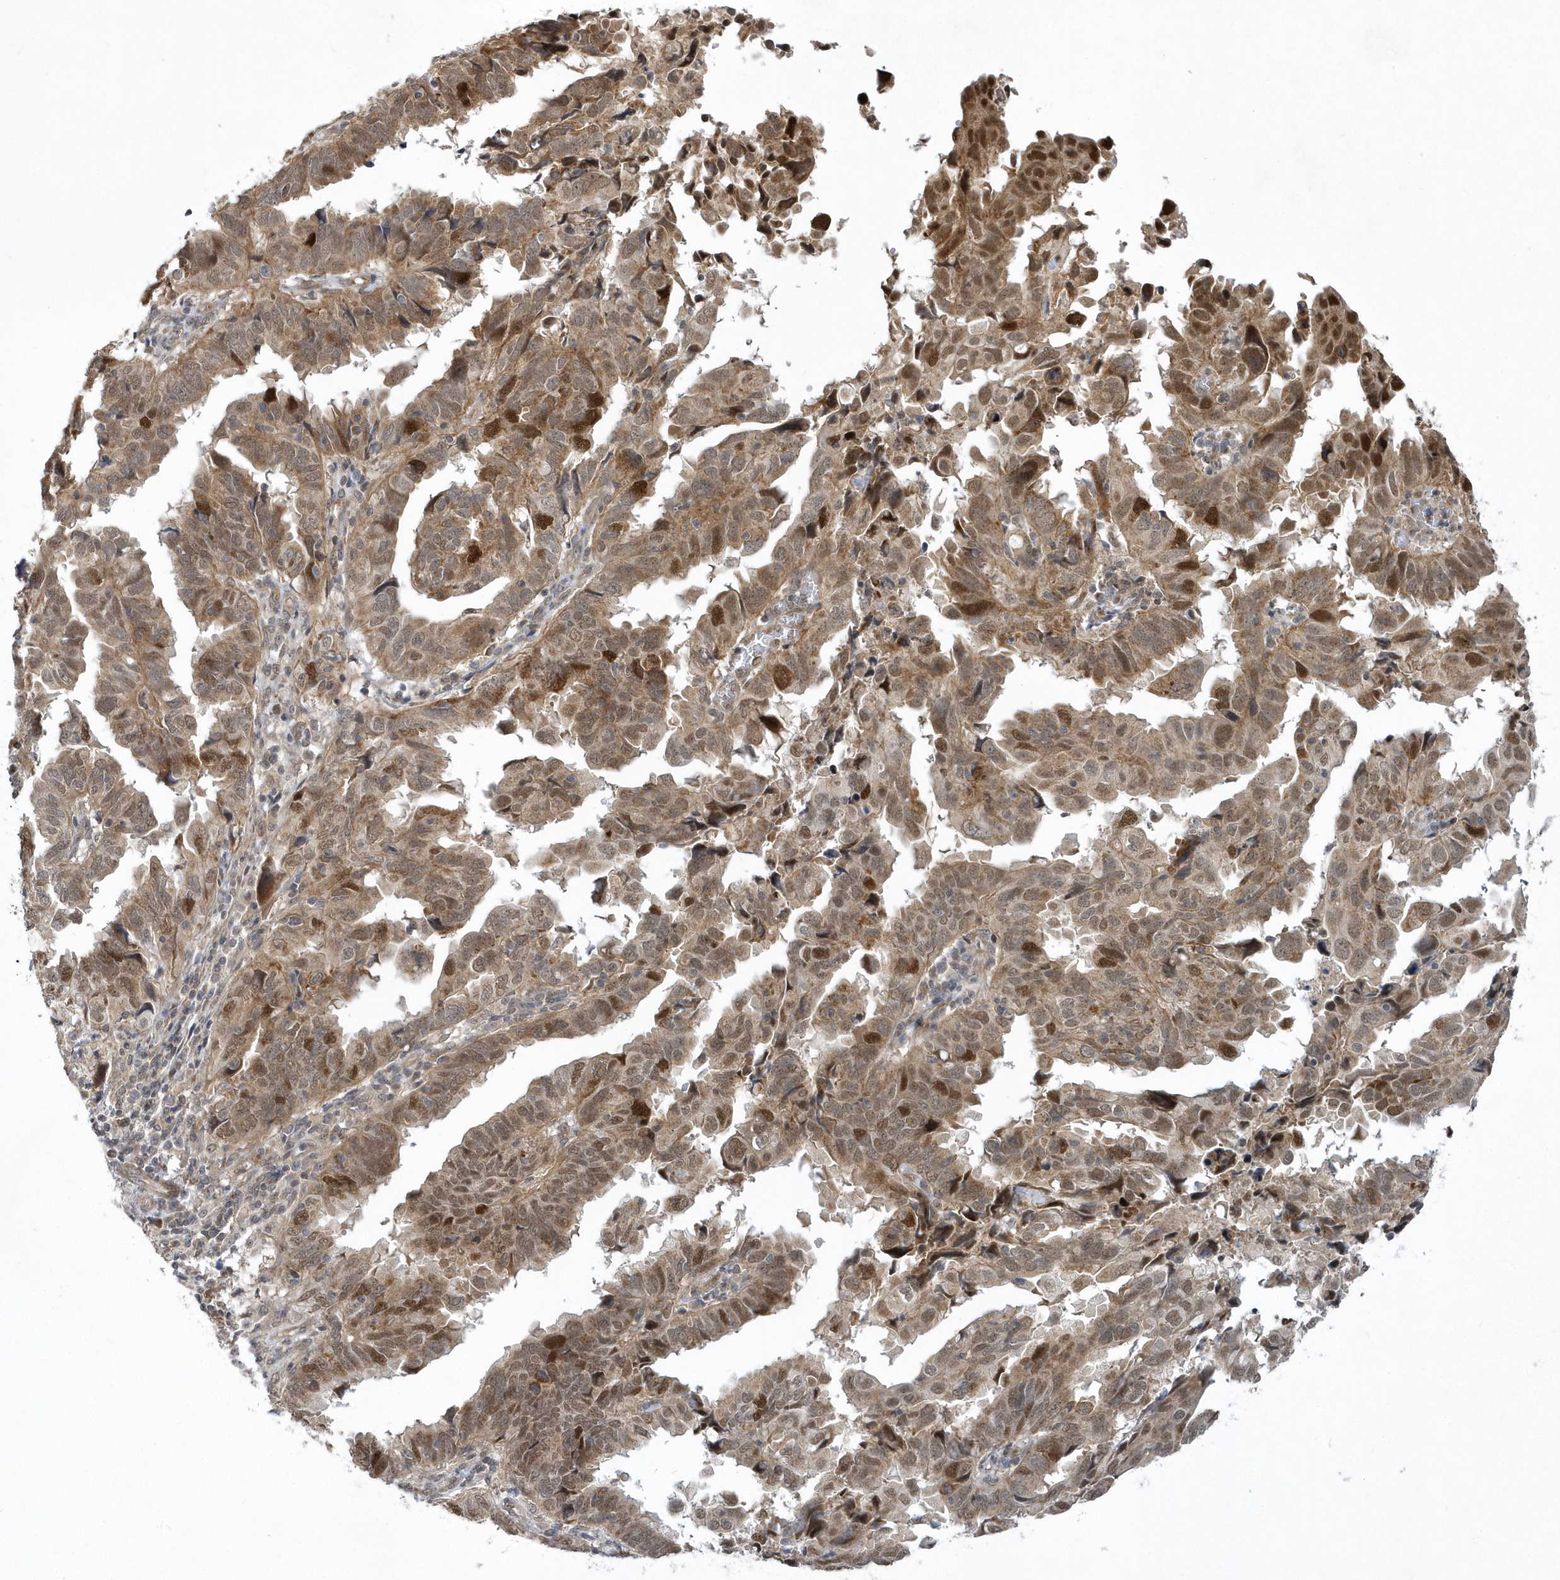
{"staining": {"intensity": "moderate", "quantity": ">75%", "location": "cytoplasmic/membranous,nuclear"}, "tissue": "endometrial cancer", "cell_type": "Tumor cells", "image_type": "cancer", "snomed": [{"axis": "morphology", "description": "Adenocarcinoma, NOS"}, {"axis": "topography", "description": "Uterus"}], "caption": "Endometrial cancer (adenocarcinoma) stained with a brown dye displays moderate cytoplasmic/membranous and nuclear positive expression in about >75% of tumor cells.", "gene": "MXI1", "patient": {"sex": "female", "age": 77}}